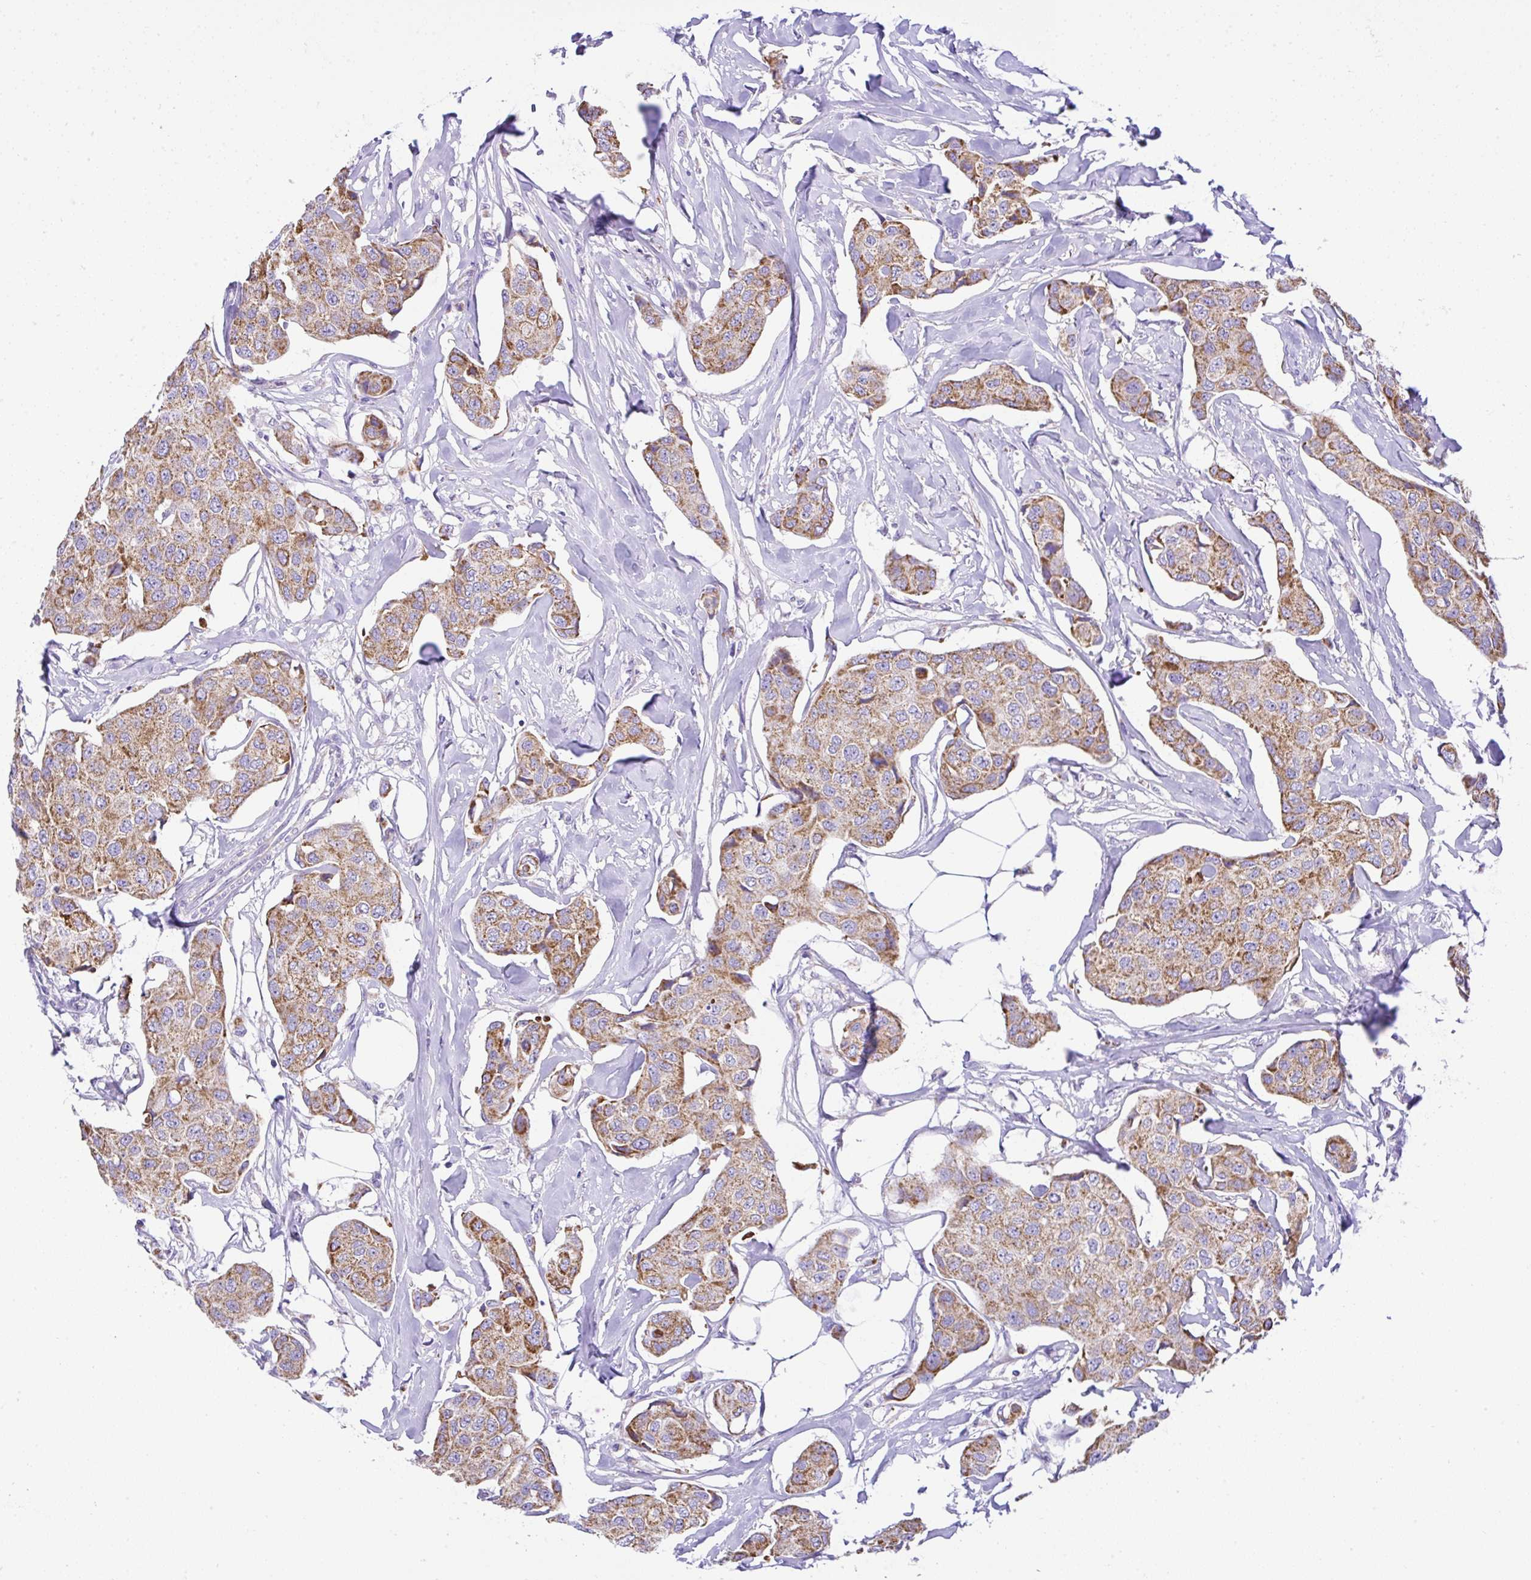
{"staining": {"intensity": "moderate", "quantity": ">75%", "location": "cytoplasmic/membranous"}, "tissue": "breast cancer", "cell_type": "Tumor cells", "image_type": "cancer", "snomed": [{"axis": "morphology", "description": "Duct carcinoma"}, {"axis": "topography", "description": "Breast"}, {"axis": "topography", "description": "Lymph node"}], "caption": "Moderate cytoplasmic/membranous expression is seen in approximately >75% of tumor cells in invasive ductal carcinoma (breast). The protein is stained brown, and the nuclei are stained in blue (DAB IHC with brightfield microscopy, high magnification).", "gene": "SLC13A1", "patient": {"sex": "female", "age": 80}}